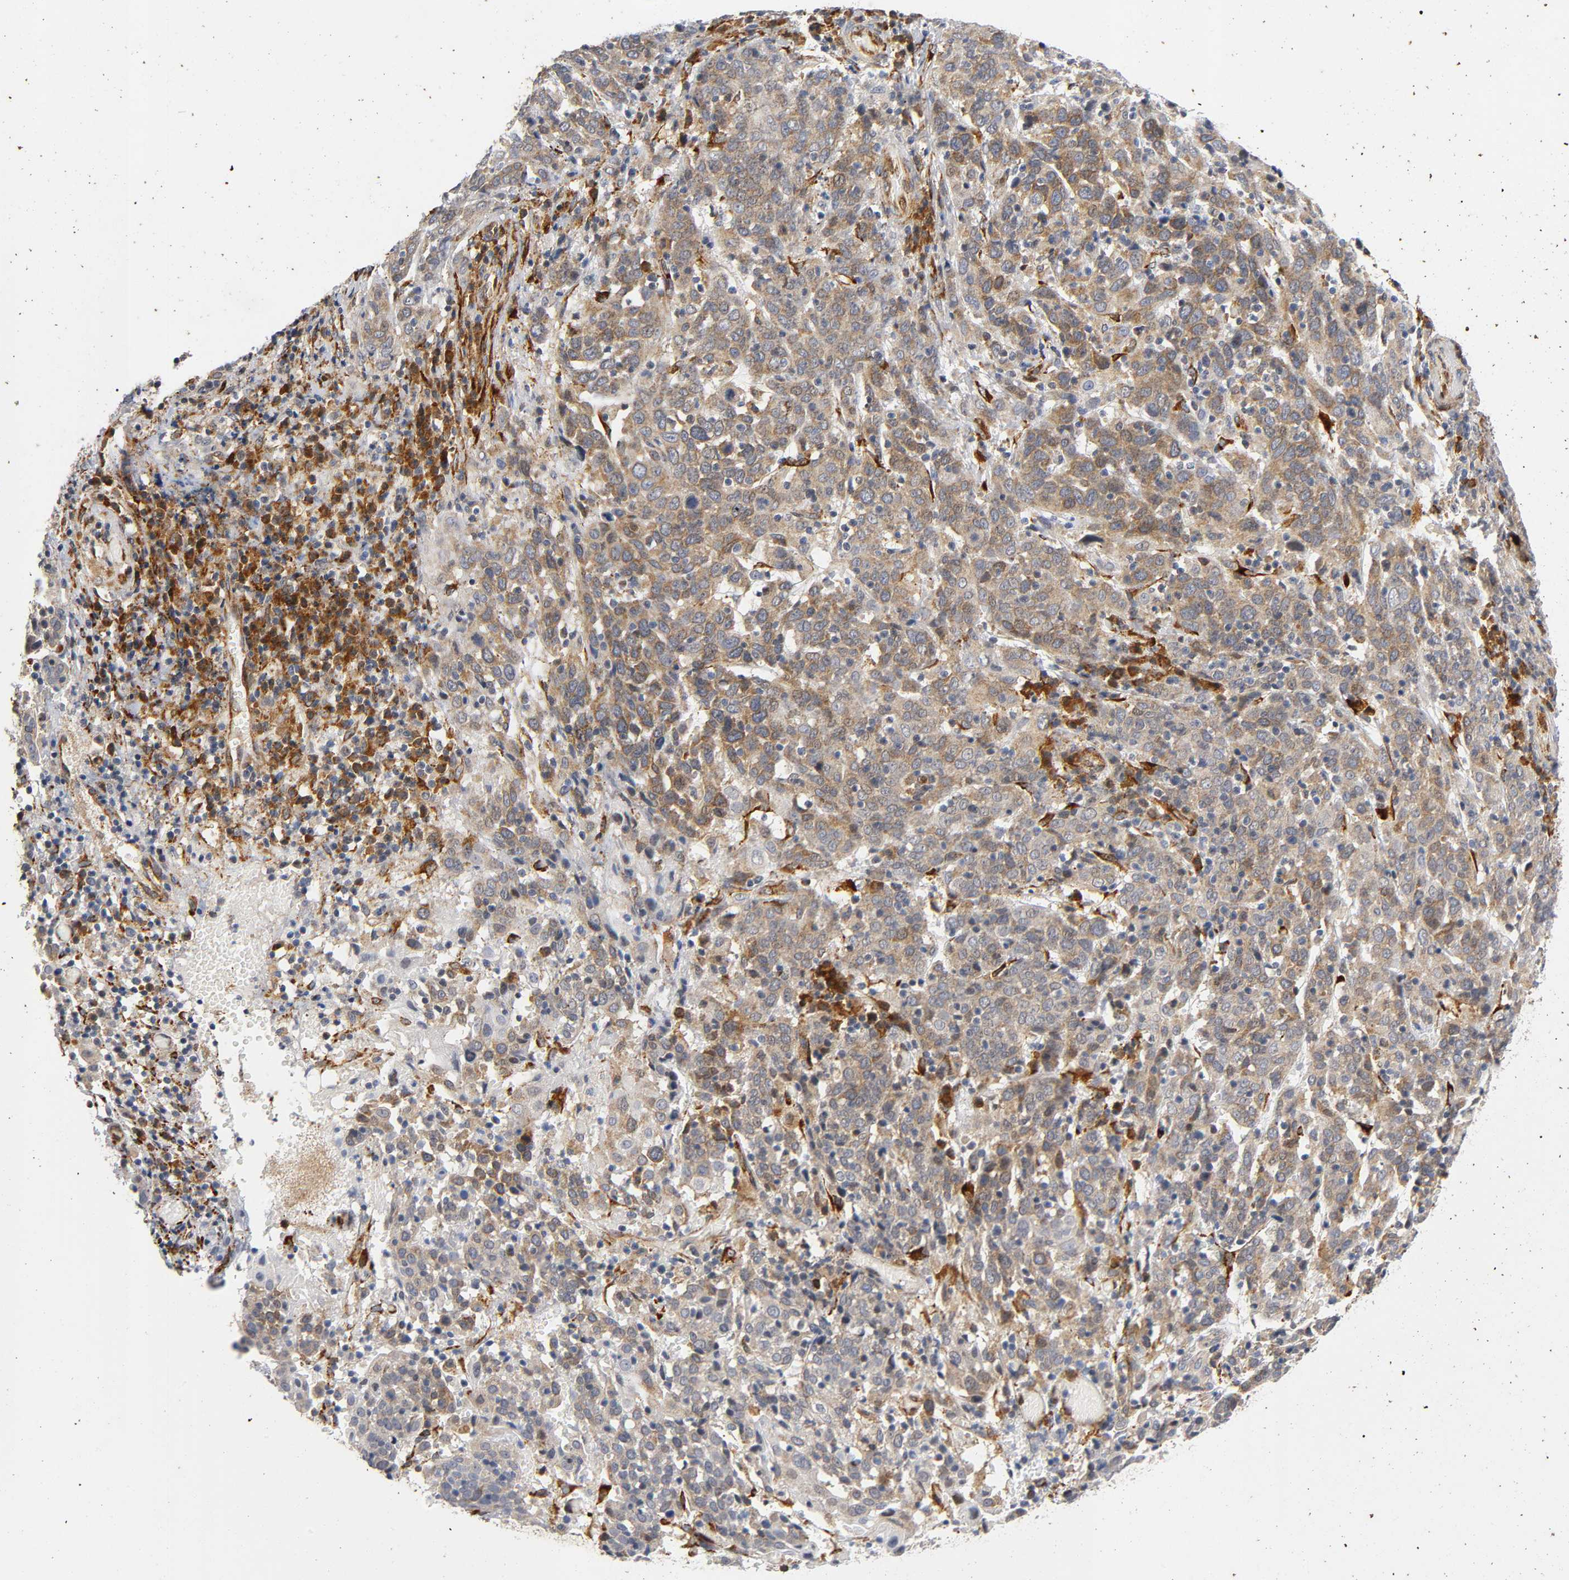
{"staining": {"intensity": "moderate", "quantity": ">75%", "location": "cytoplasmic/membranous"}, "tissue": "cervical cancer", "cell_type": "Tumor cells", "image_type": "cancer", "snomed": [{"axis": "morphology", "description": "Normal tissue, NOS"}, {"axis": "morphology", "description": "Squamous cell carcinoma, NOS"}, {"axis": "topography", "description": "Cervix"}], "caption": "Protein staining of squamous cell carcinoma (cervical) tissue displays moderate cytoplasmic/membranous expression in about >75% of tumor cells.", "gene": "SOS2", "patient": {"sex": "female", "age": 67}}